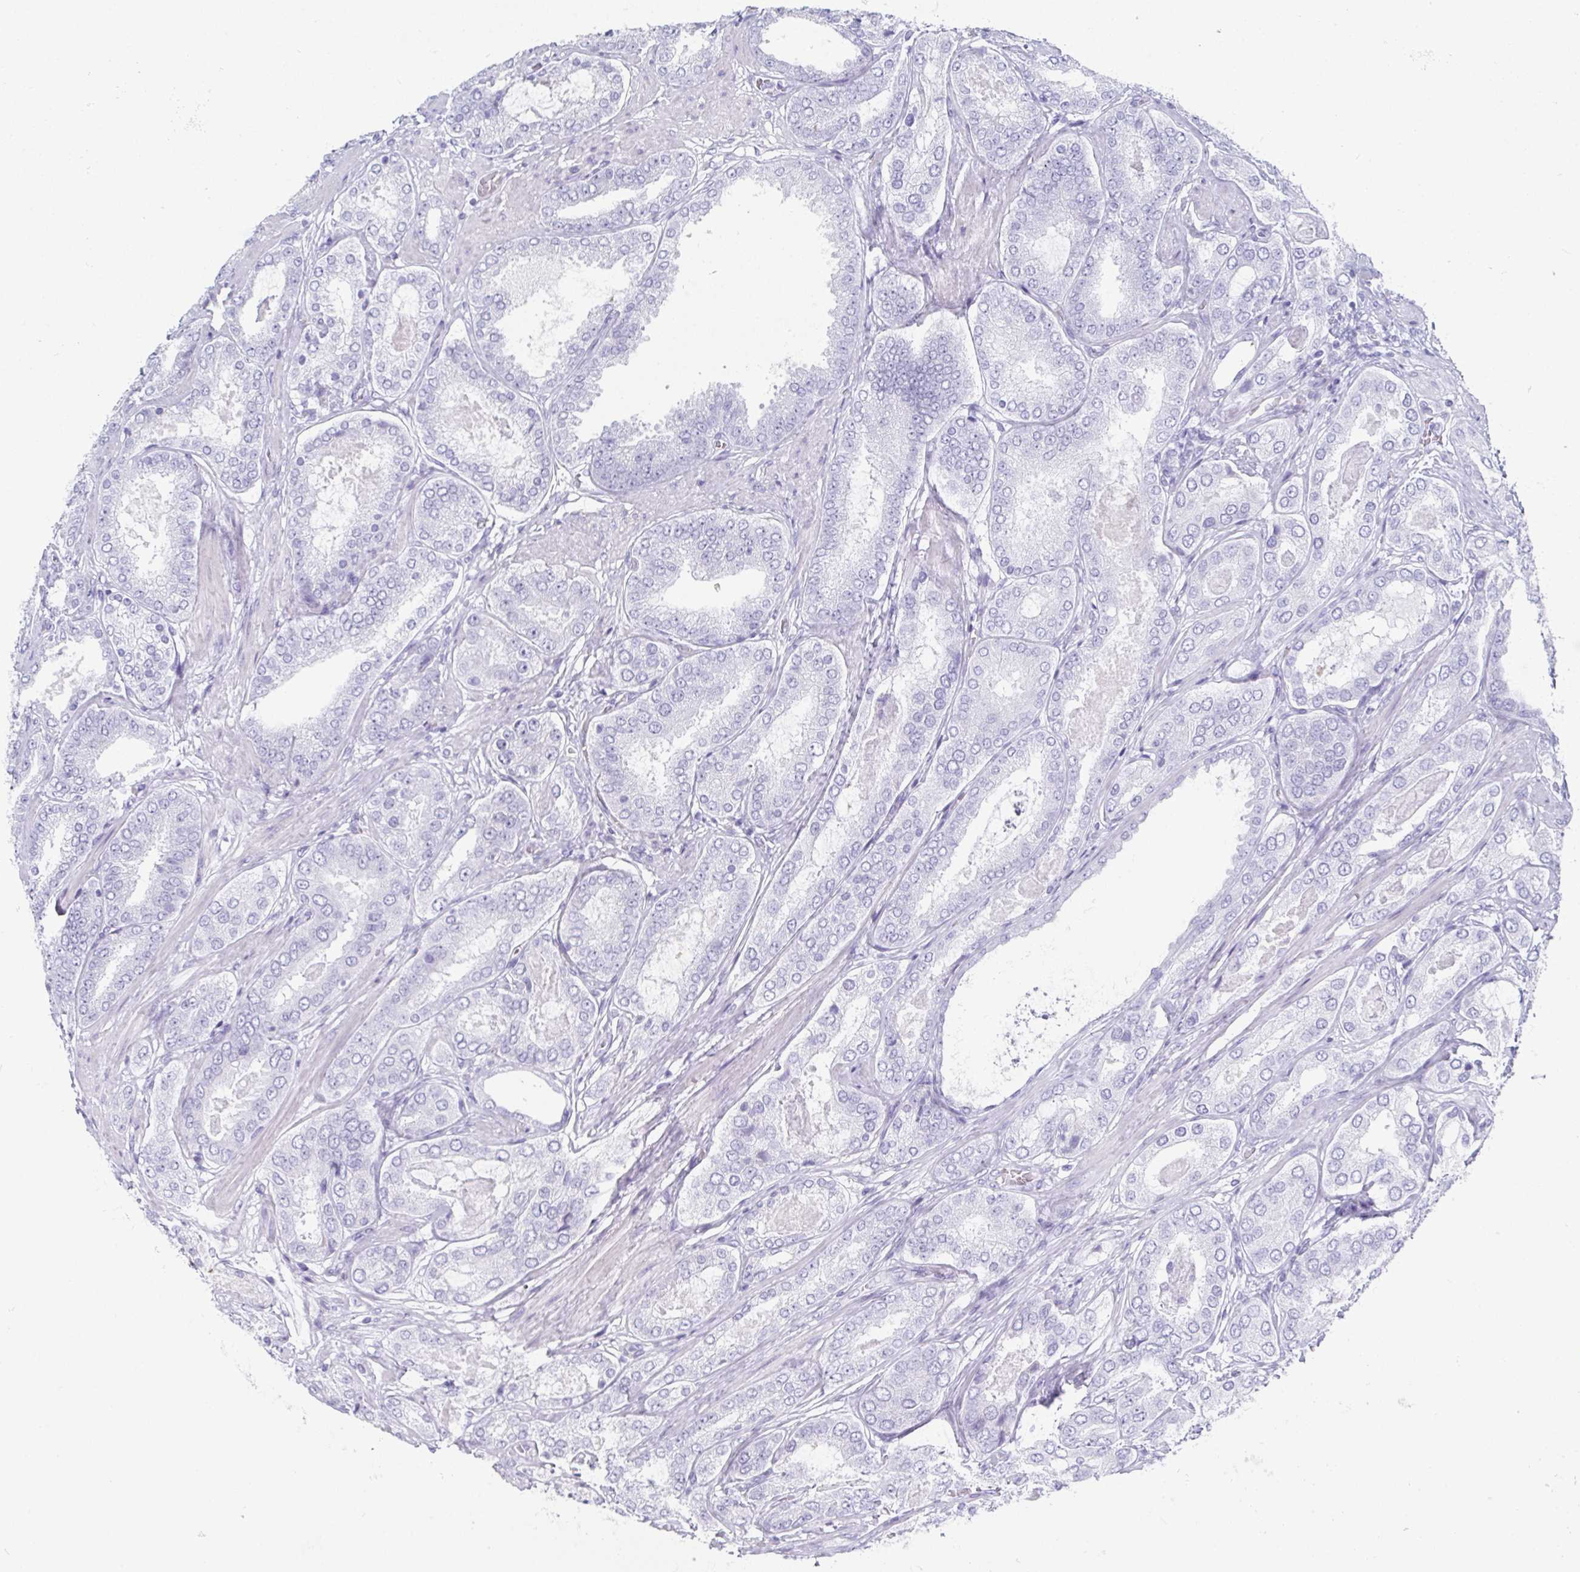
{"staining": {"intensity": "negative", "quantity": "none", "location": "none"}, "tissue": "prostate cancer", "cell_type": "Tumor cells", "image_type": "cancer", "snomed": [{"axis": "morphology", "description": "Adenocarcinoma, High grade"}, {"axis": "topography", "description": "Prostate"}], "caption": "This histopathology image is of prostate cancer (high-grade adenocarcinoma) stained with immunohistochemistry (IHC) to label a protein in brown with the nuclei are counter-stained blue. There is no staining in tumor cells.", "gene": "SYCP1", "patient": {"sex": "male", "age": 63}}